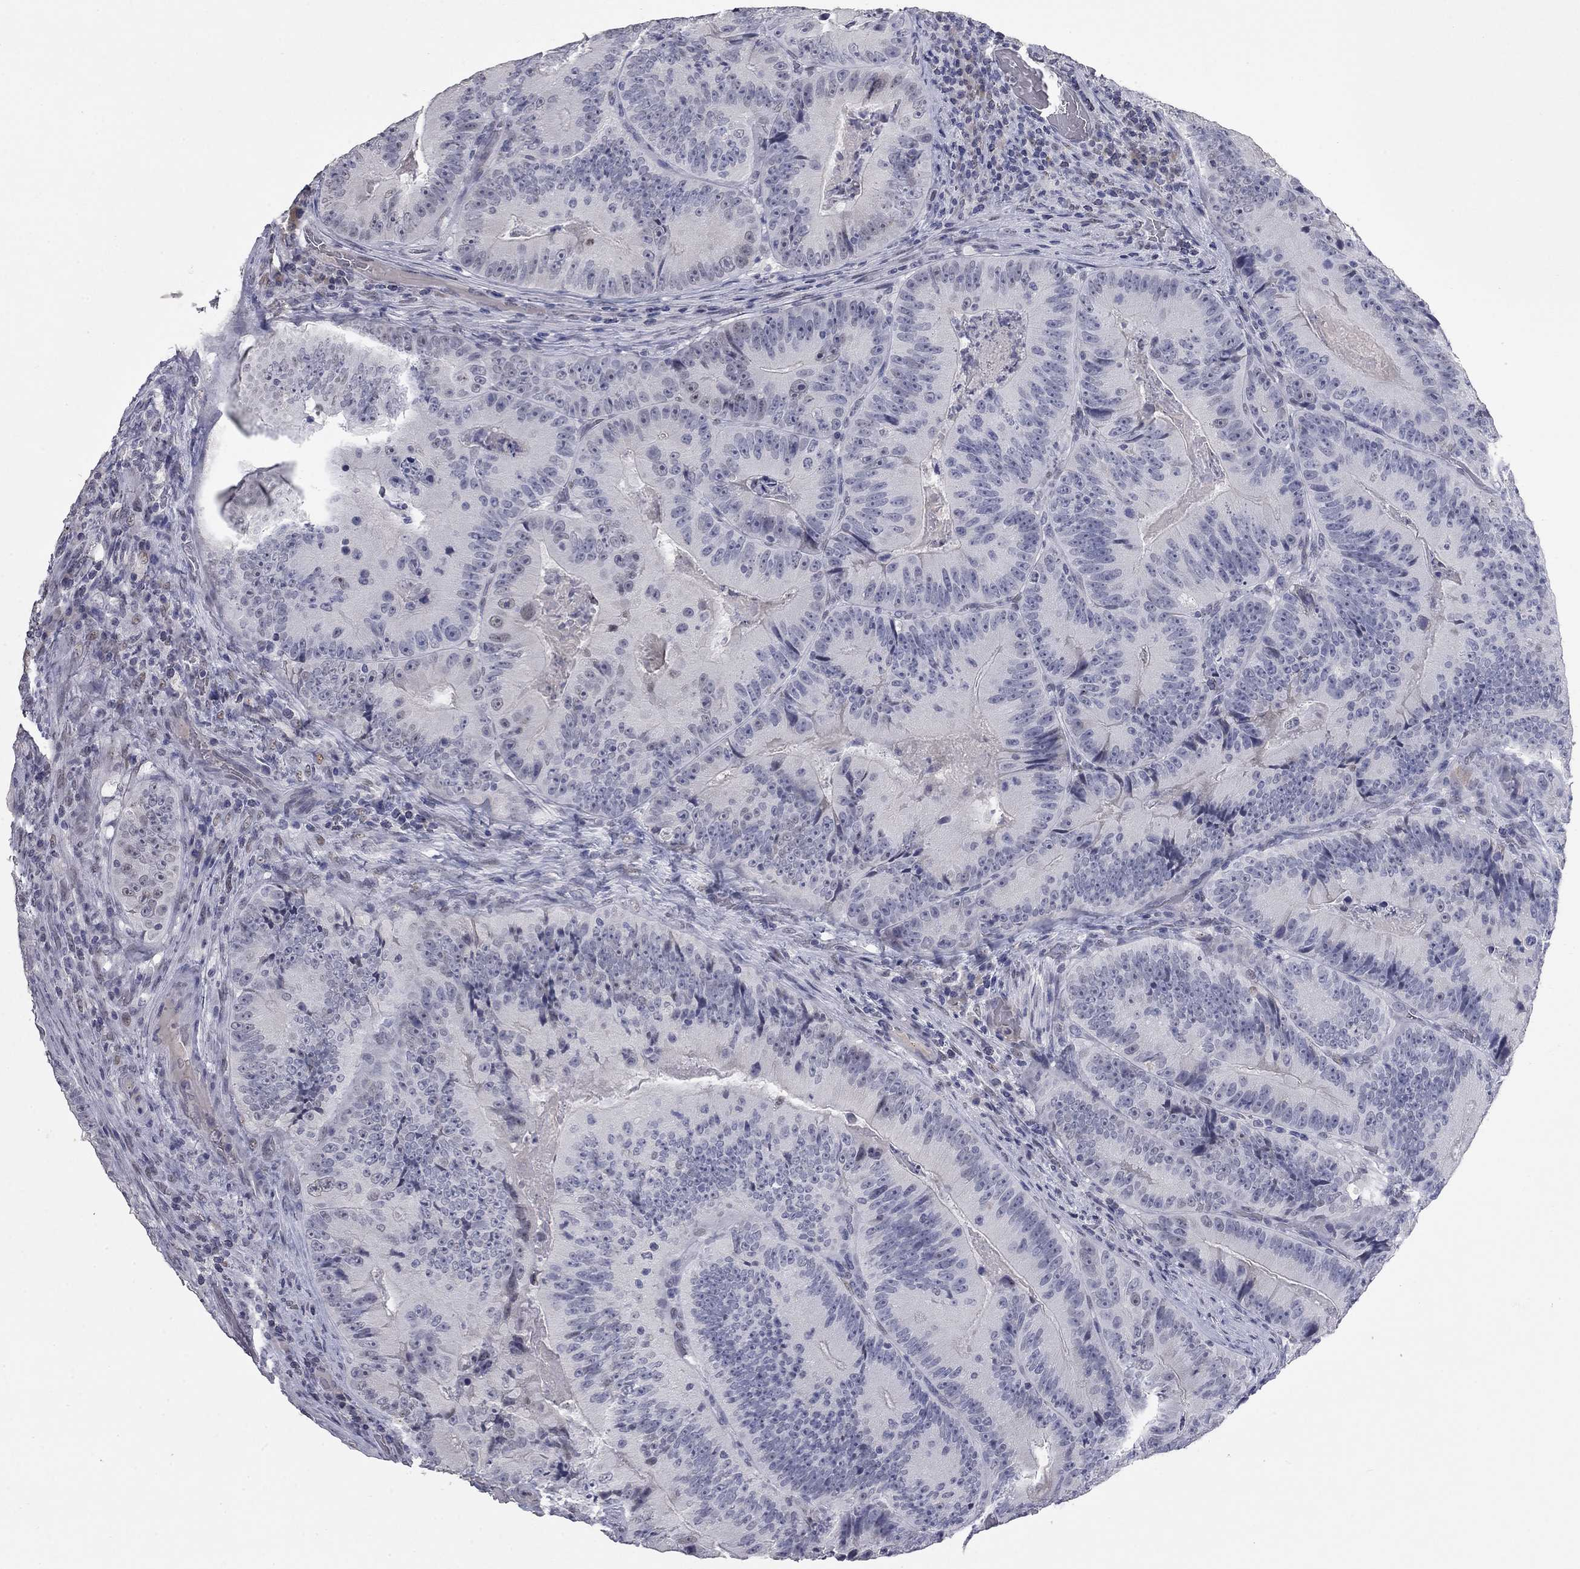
{"staining": {"intensity": "negative", "quantity": "none", "location": "none"}, "tissue": "colorectal cancer", "cell_type": "Tumor cells", "image_type": "cancer", "snomed": [{"axis": "morphology", "description": "Adenocarcinoma, NOS"}, {"axis": "topography", "description": "Colon"}], "caption": "This is an immunohistochemistry (IHC) micrograph of colorectal cancer. There is no staining in tumor cells.", "gene": "SLC51A", "patient": {"sex": "female", "age": 86}}